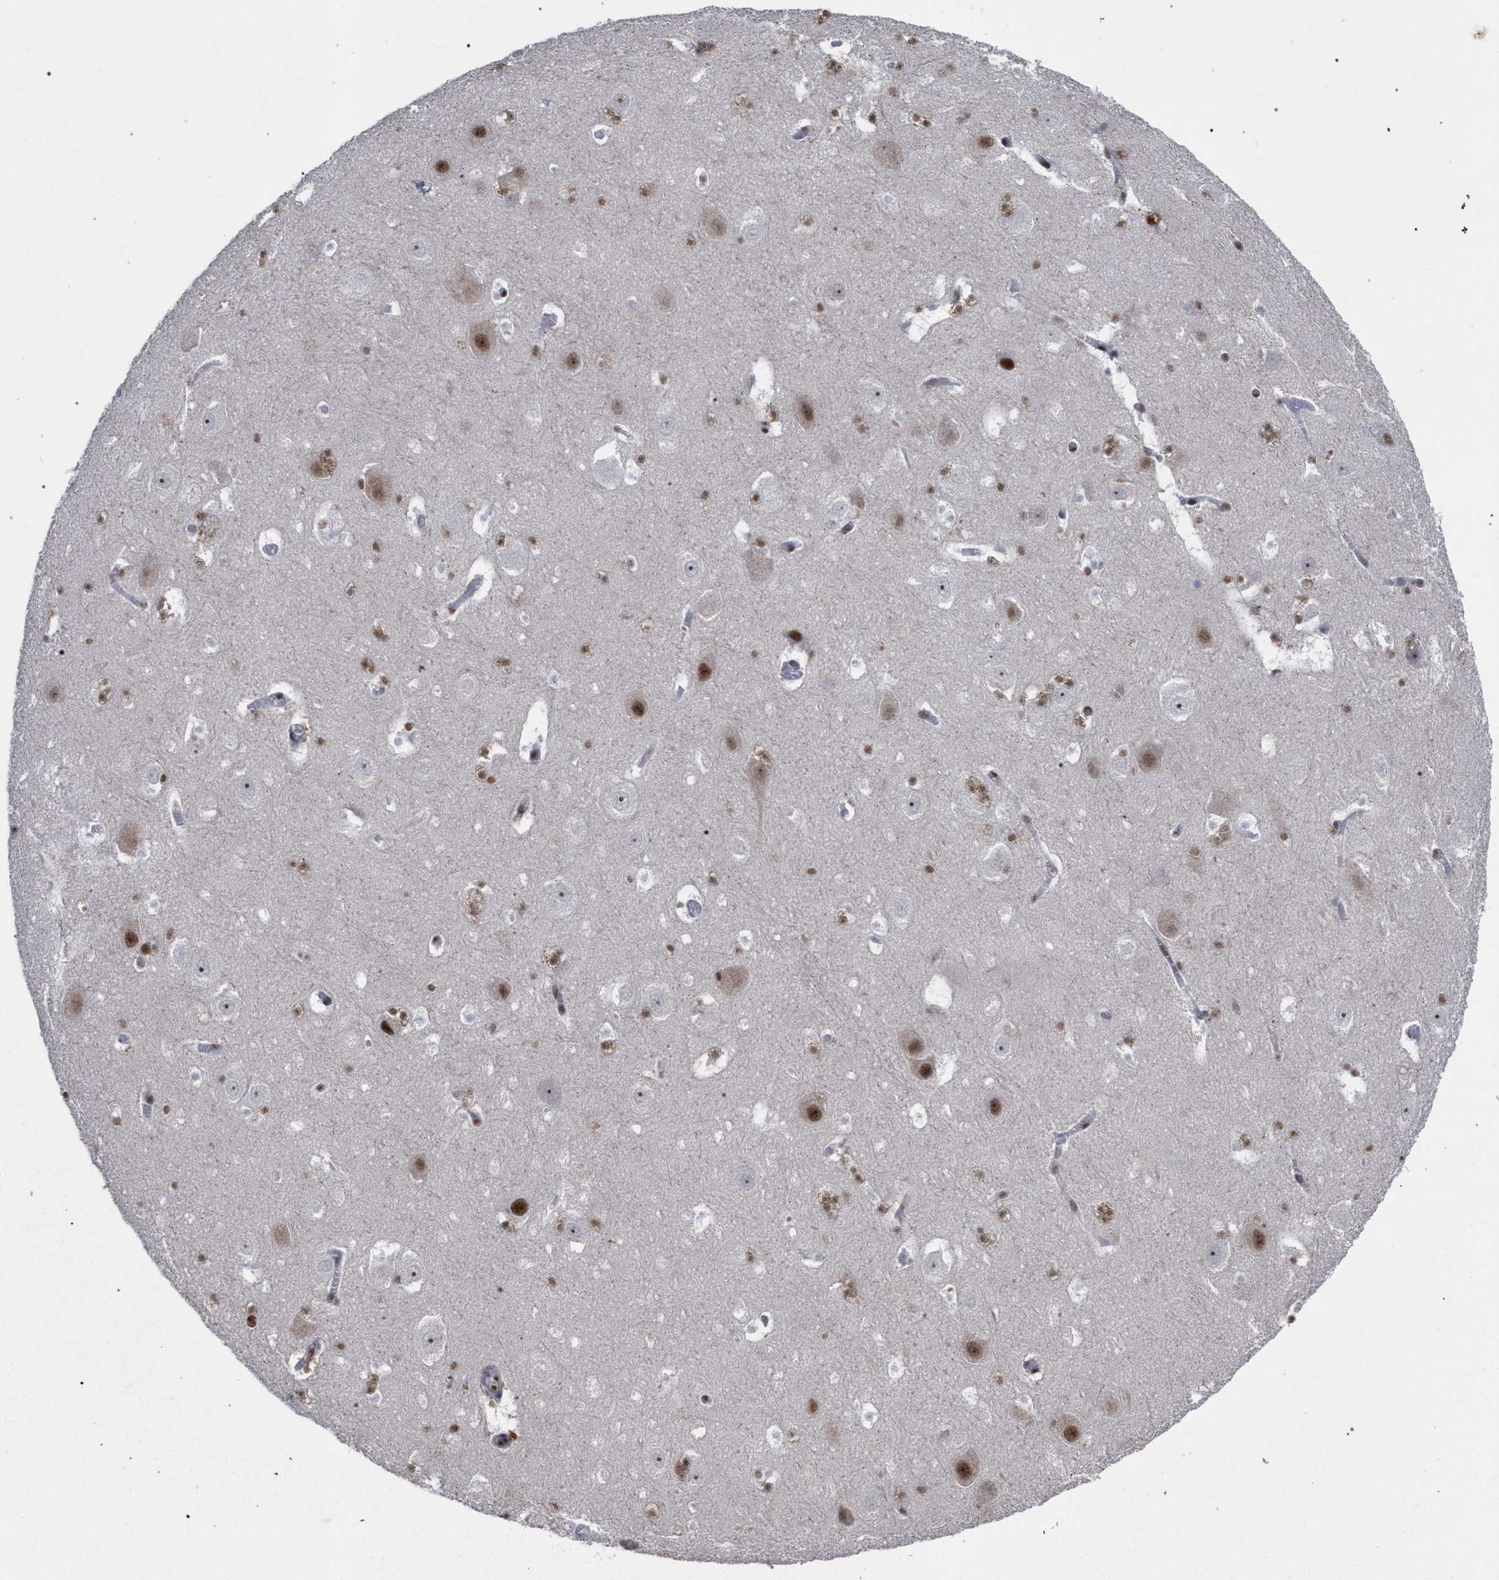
{"staining": {"intensity": "moderate", "quantity": "25%-75%", "location": "nuclear"}, "tissue": "hippocampus", "cell_type": "Glial cells", "image_type": "normal", "snomed": [{"axis": "morphology", "description": "Normal tissue, NOS"}, {"axis": "topography", "description": "Hippocampus"}], "caption": "An image of human hippocampus stained for a protein exhibits moderate nuclear brown staining in glial cells. (Stains: DAB in brown, nuclei in blue, Microscopy: brightfield microscopy at high magnification).", "gene": "SCAF4", "patient": {"sex": "male", "age": 45}}